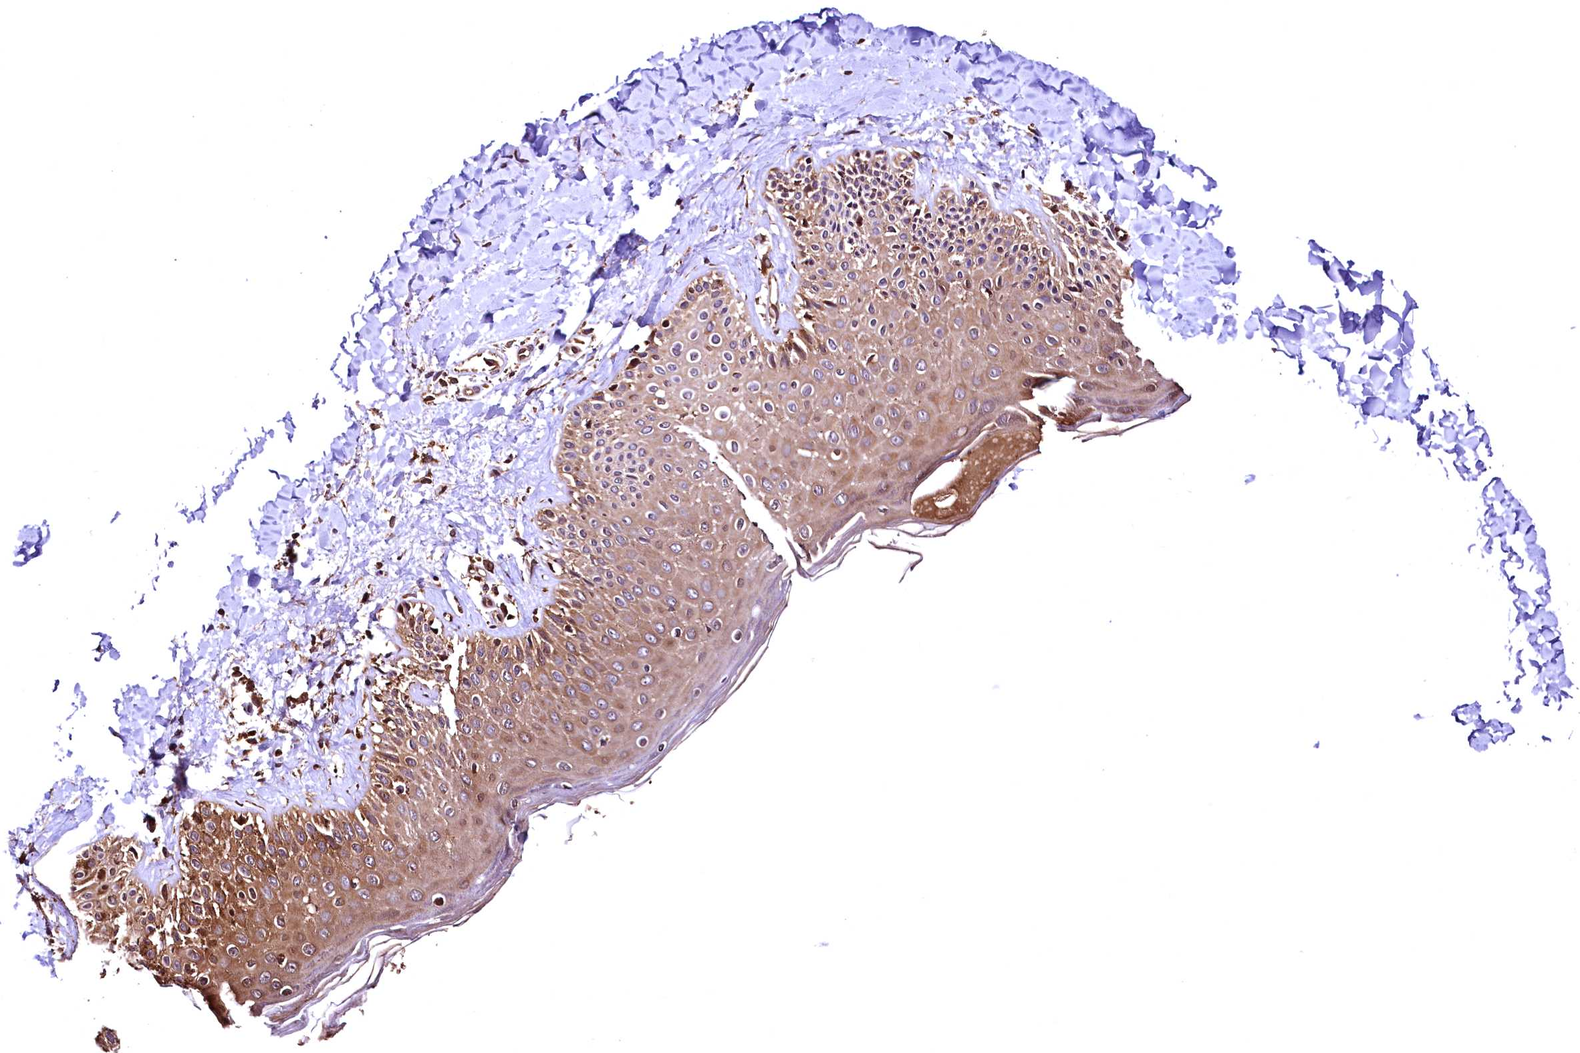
{"staining": {"intensity": "moderate", "quantity": ">75%", "location": "cytoplasmic/membranous"}, "tissue": "skin", "cell_type": "Fibroblasts", "image_type": "normal", "snomed": [{"axis": "morphology", "description": "Normal tissue, NOS"}, {"axis": "topography", "description": "Skin"}], "caption": "Fibroblasts exhibit medium levels of moderate cytoplasmic/membranous positivity in about >75% of cells in normal skin. Using DAB (brown) and hematoxylin (blue) stains, captured at high magnification using brightfield microscopy.", "gene": "LRSAM1", "patient": {"sex": "male", "age": 52}}